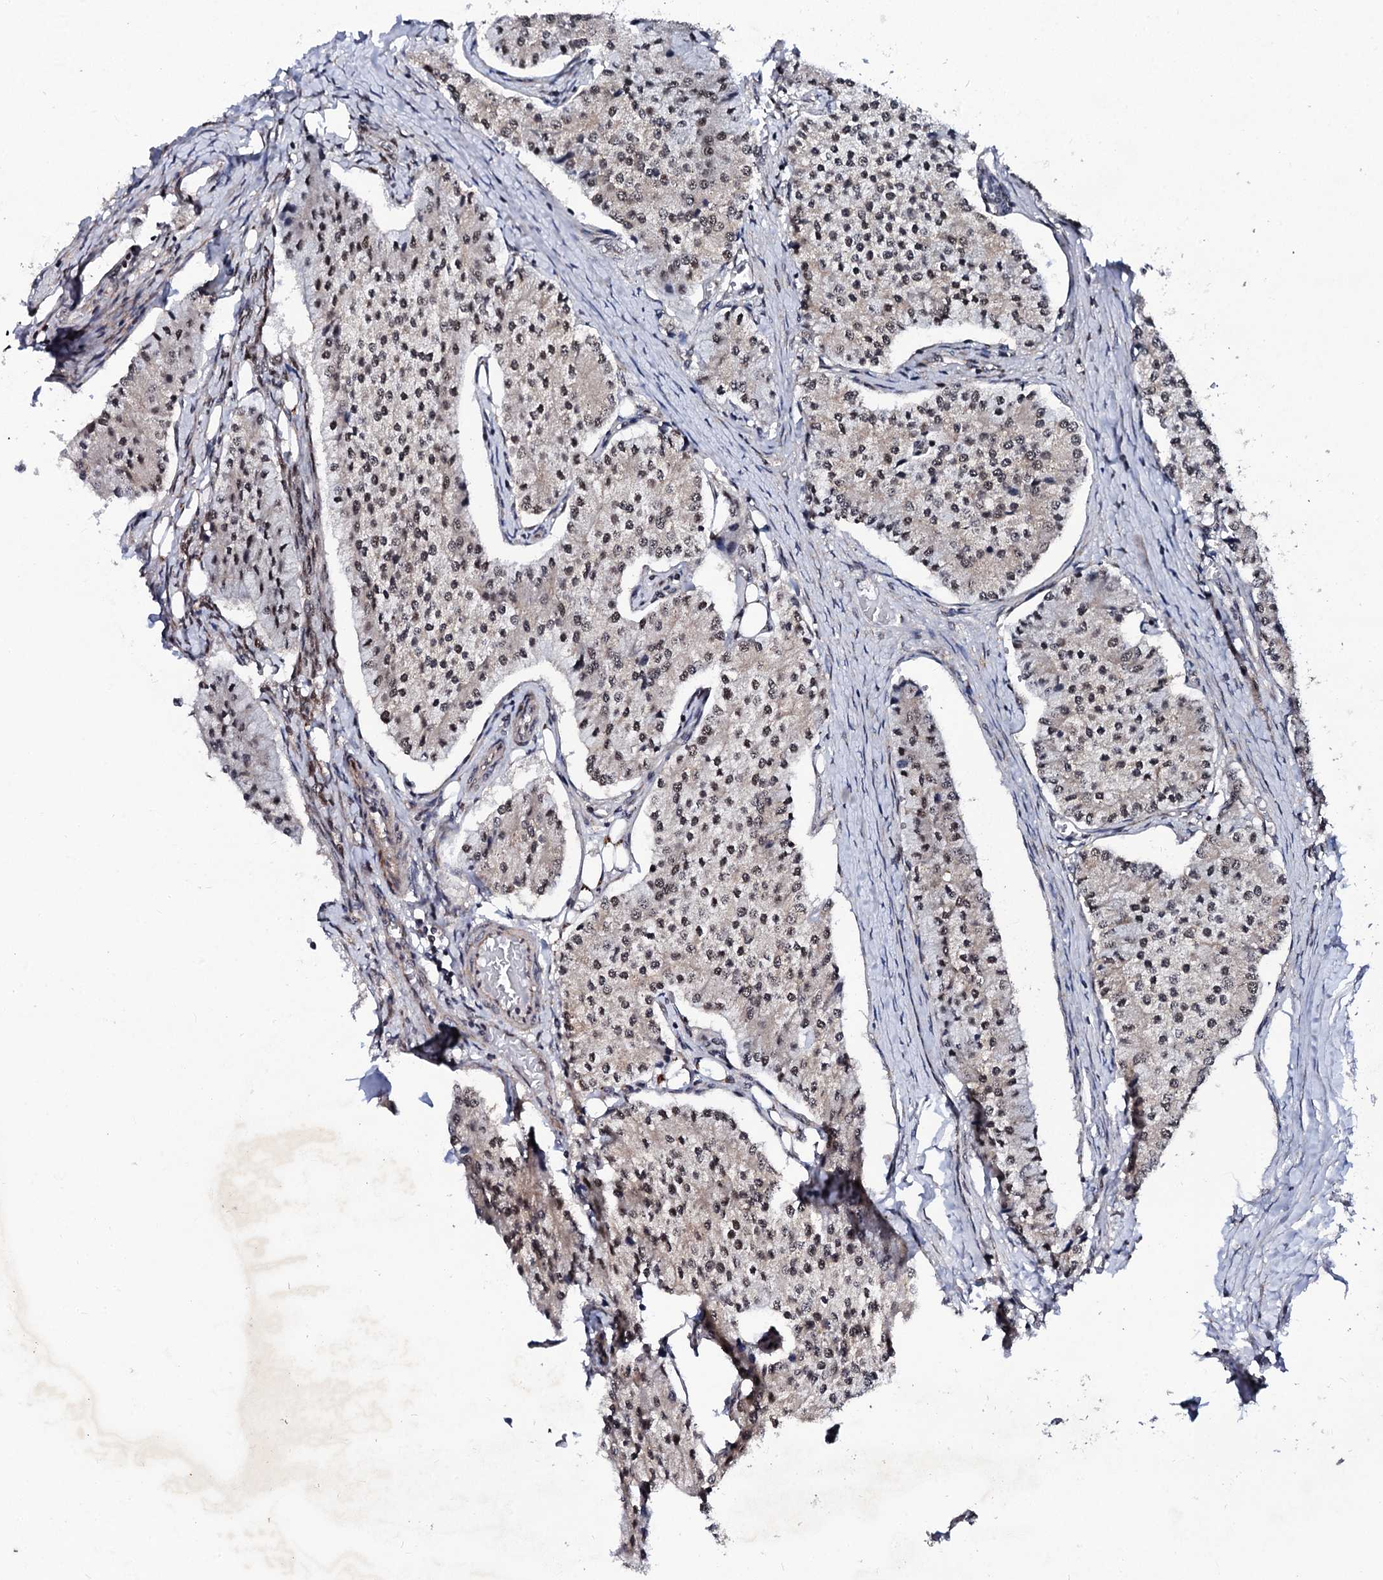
{"staining": {"intensity": "weak", "quantity": ">75%", "location": "nuclear"}, "tissue": "carcinoid", "cell_type": "Tumor cells", "image_type": "cancer", "snomed": [{"axis": "morphology", "description": "Carcinoid, malignant, NOS"}, {"axis": "topography", "description": "Colon"}], "caption": "This histopathology image shows IHC staining of human carcinoid, with low weak nuclear positivity in approximately >75% of tumor cells.", "gene": "CSTF3", "patient": {"sex": "female", "age": 52}}